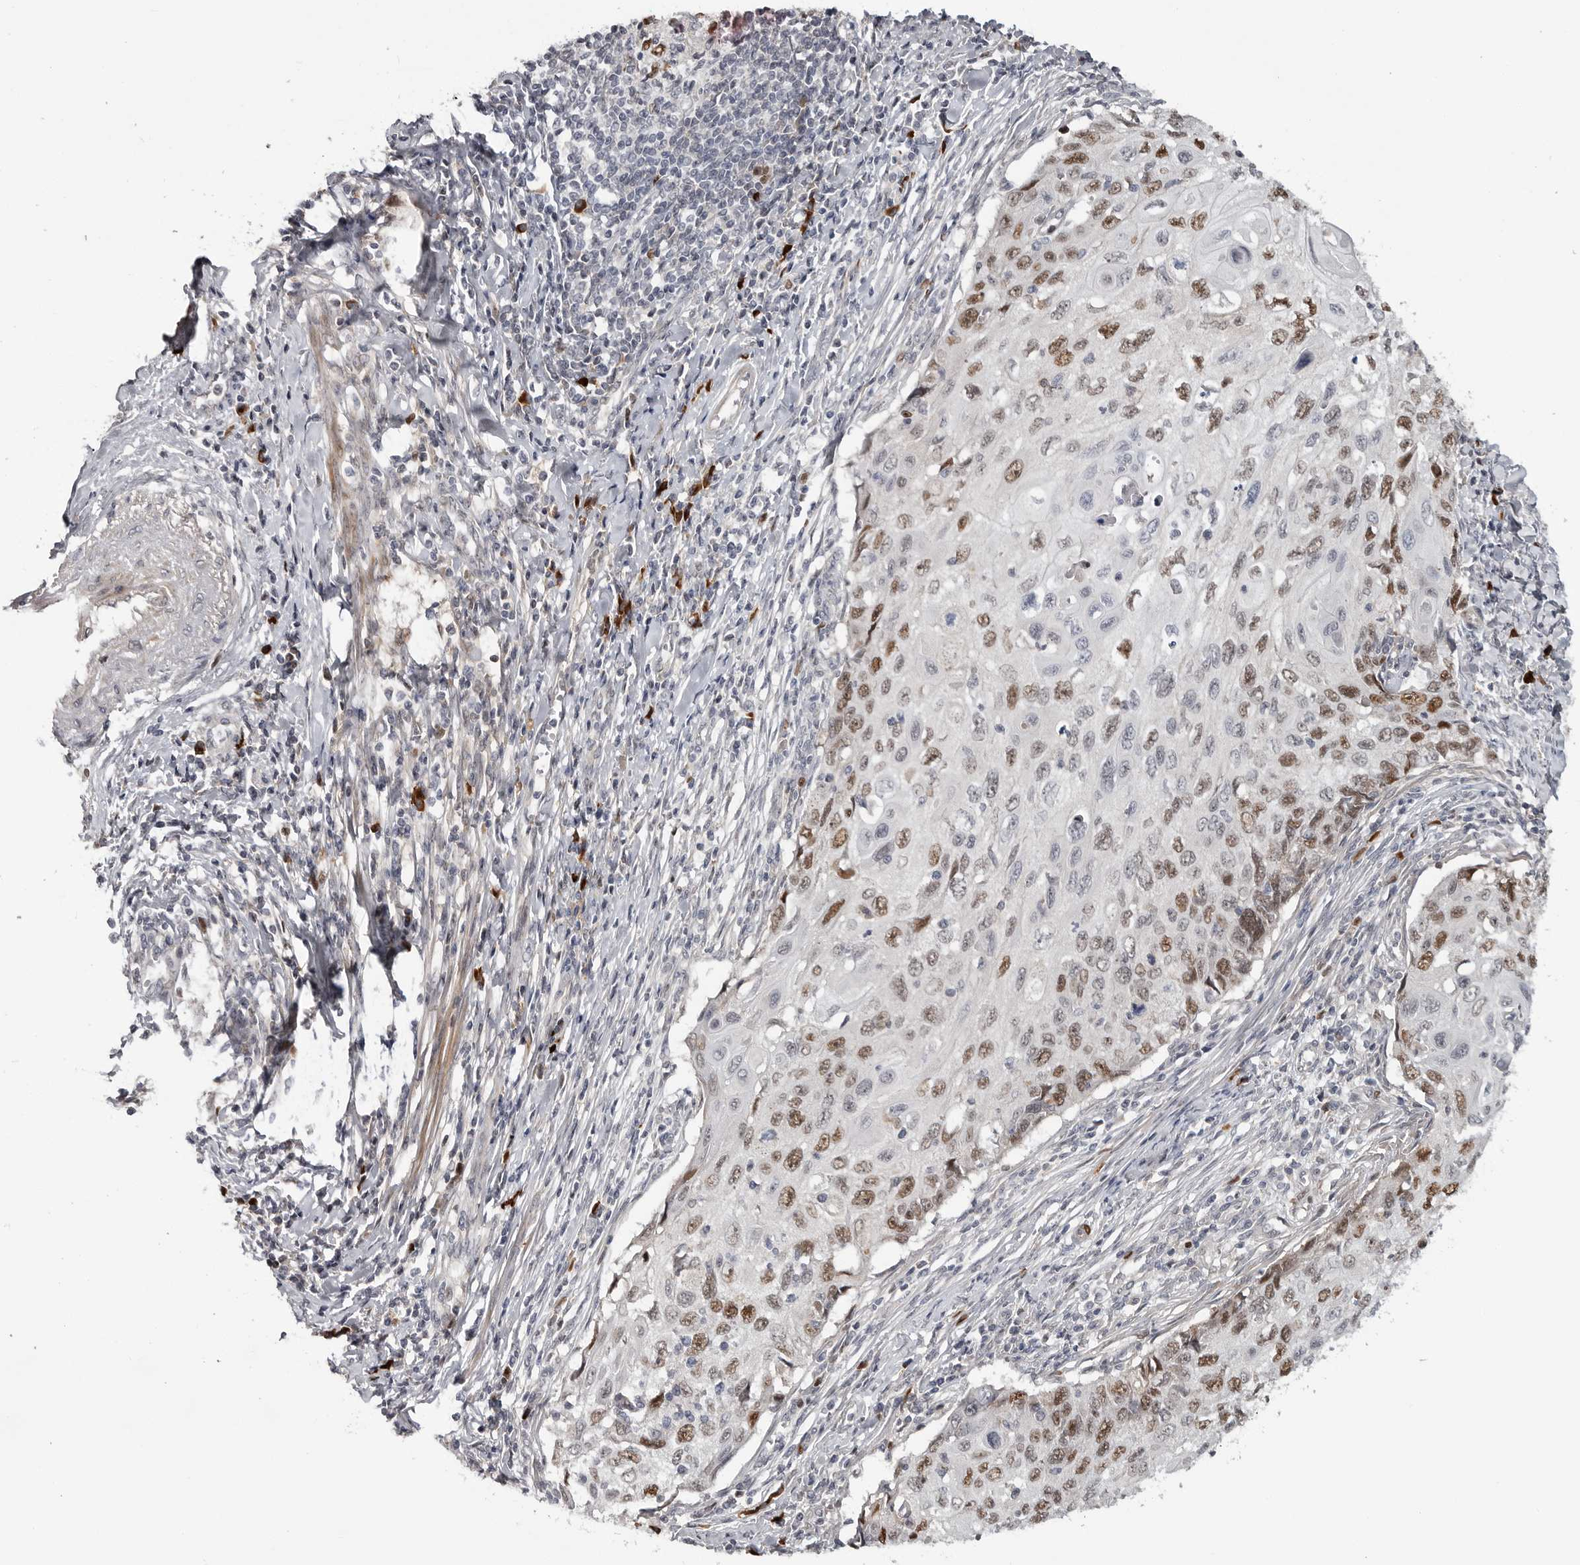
{"staining": {"intensity": "moderate", "quantity": ">75%", "location": "nuclear"}, "tissue": "cervical cancer", "cell_type": "Tumor cells", "image_type": "cancer", "snomed": [{"axis": "morphology", "description": "Squamous cell carcinoma, NOS"}, {"axis": "topography", "description": "Cervix"}], "caption": "Immunohistochemistry (IHC) (DAB) staining of cervical cancer (squamous cell carcinoma) demonstrates moderate nuclear protein staining in about >75% of tumor cells.", "gene": "ZNF277", "patient": {"sex": "female", "age": 70}}